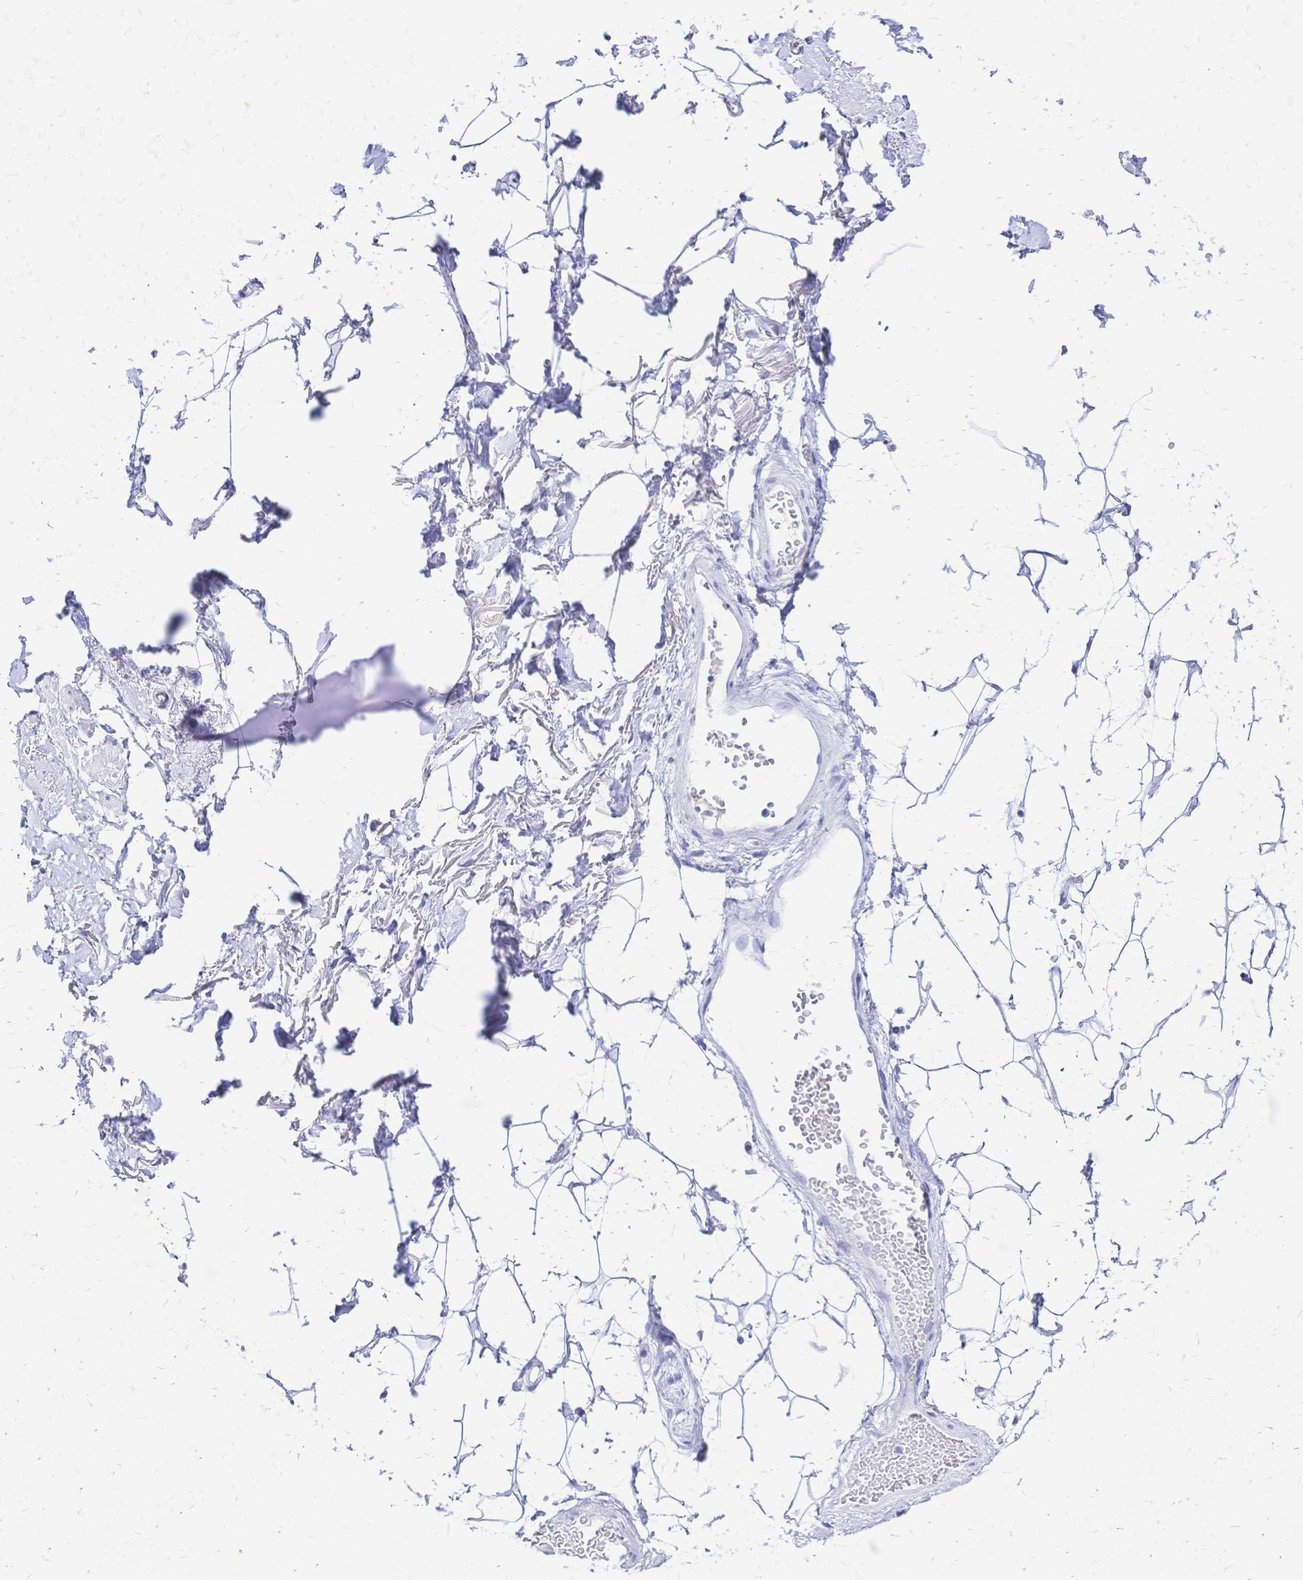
{"staining": {"intensity": "negative", "quantity": "none", "location": "none"}, "tissue": "adipose tissue", "cell_type": "Adipocytes", "image_type": "normal", "snomed": [{"axis": "morphology", "description": "Normal tissue, NOS"}, {"axis": "topography", "description": "Anal"}, {"axis": "topography", "description": "Peripheral nerve tissue"}], "caption": "High magnification brightfield microscopy of unremarkable adipose tissue stained with DAB (brown) and counterstained with hematoxylin (blue): adipocytes show no significant staining. The staining was performed using DAB (3,3'-diaminobenzidine) to visualize the protein expression in brown, while the nuclei were stained in blue with hematoxylin (Magnification: 20x).", "gene": "FA2H", "patient": {"sex": "male", "age": 78}}